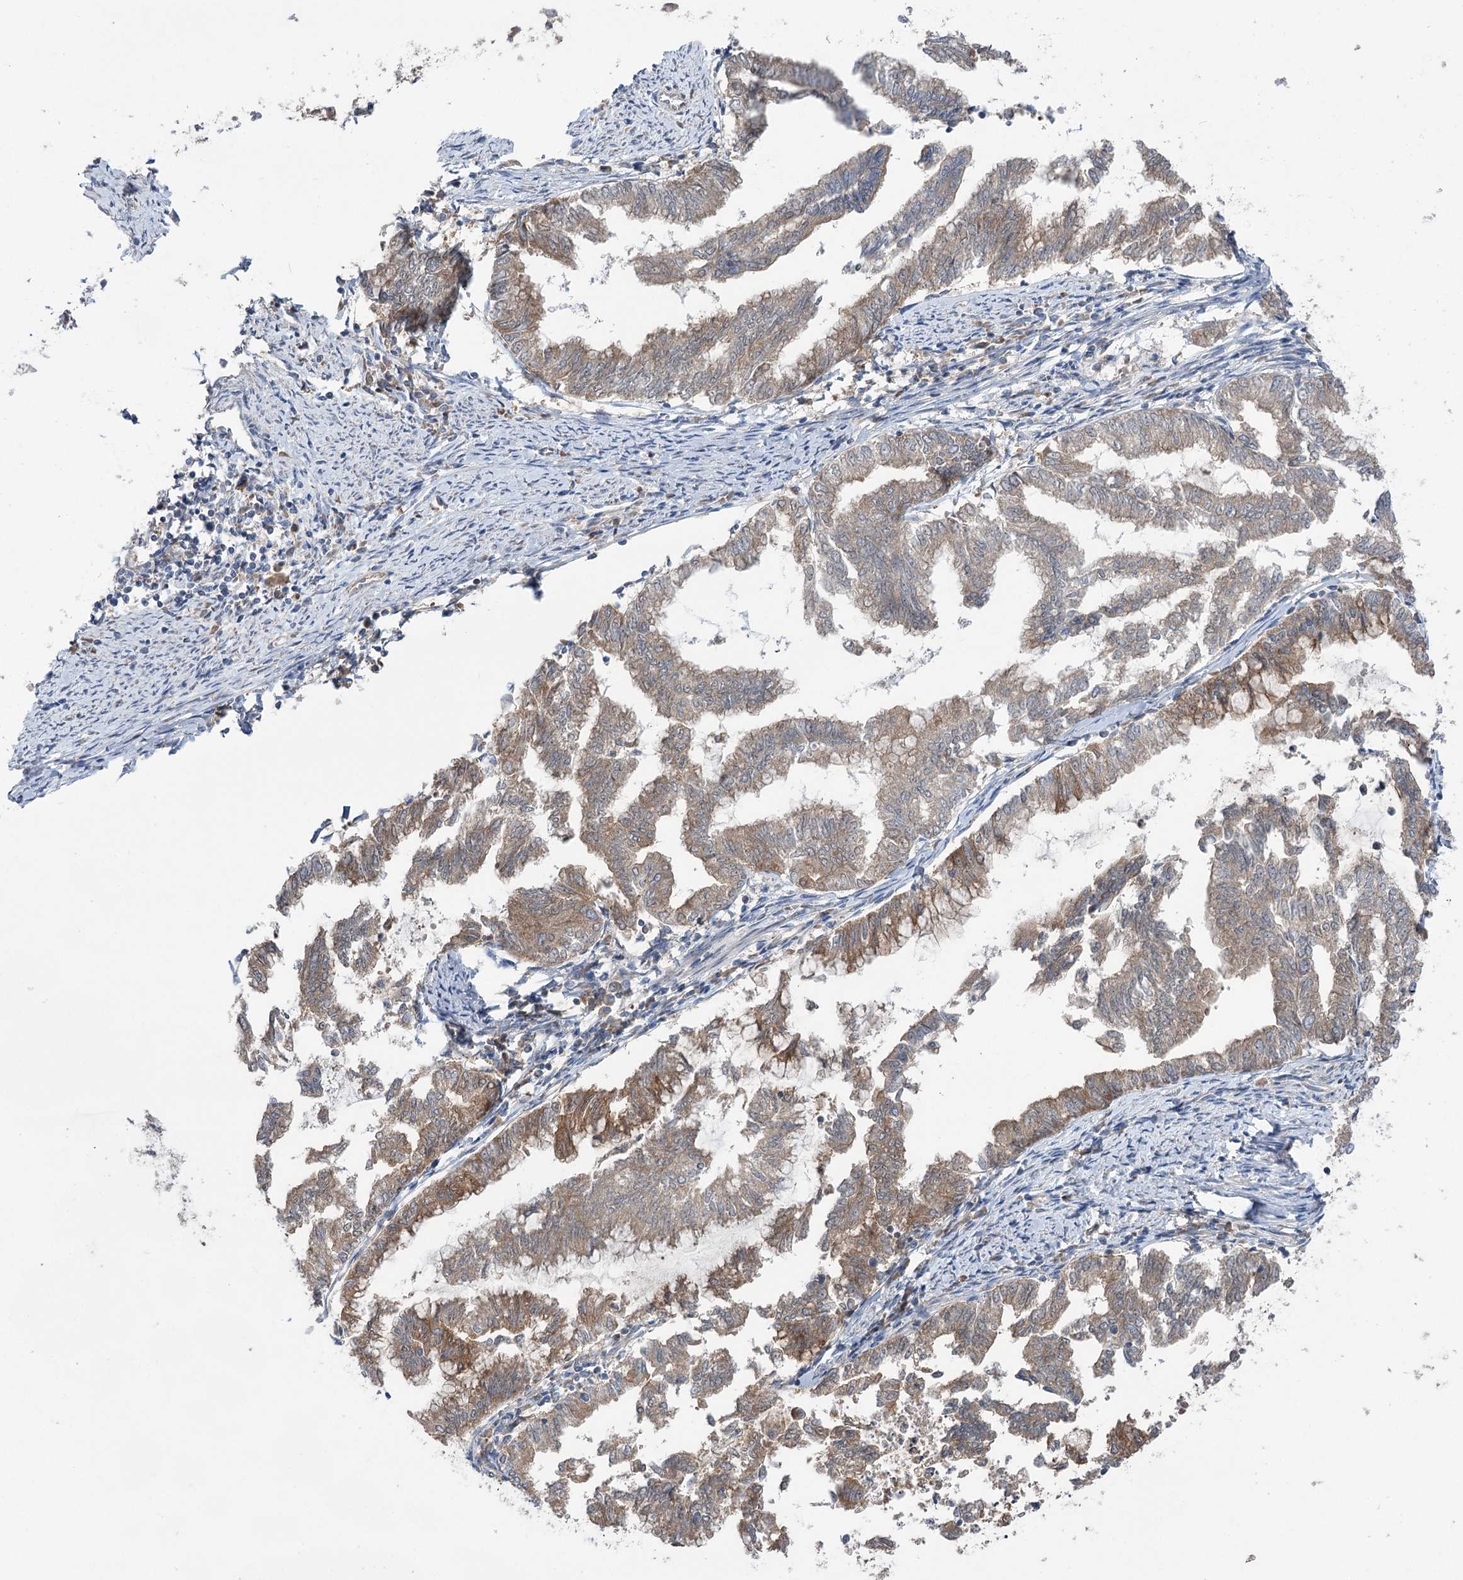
{"staining": {"intensity": "moderate", "quantity": ">75%", "location": "cytoplasmic/membranous"}, "tissue": "endometrial cancer", "cell_type": "Tumor cells", "image_type": "cancer", "snomed": [{"axis": "morphology", "description": "Adenocarcinoma, NOS"}, {"axis": "topography", "description": "Endometrium"}], "caption": "An image showing moderate cytoplasmic/membranous staining in approximately >75% of tumor cells in endometrial cancer (adenocarcinoma), as visualized by brown immunohistochemical staining.", "gene": "VPS37B", "patient": {"sex": "female", "age": 79}}